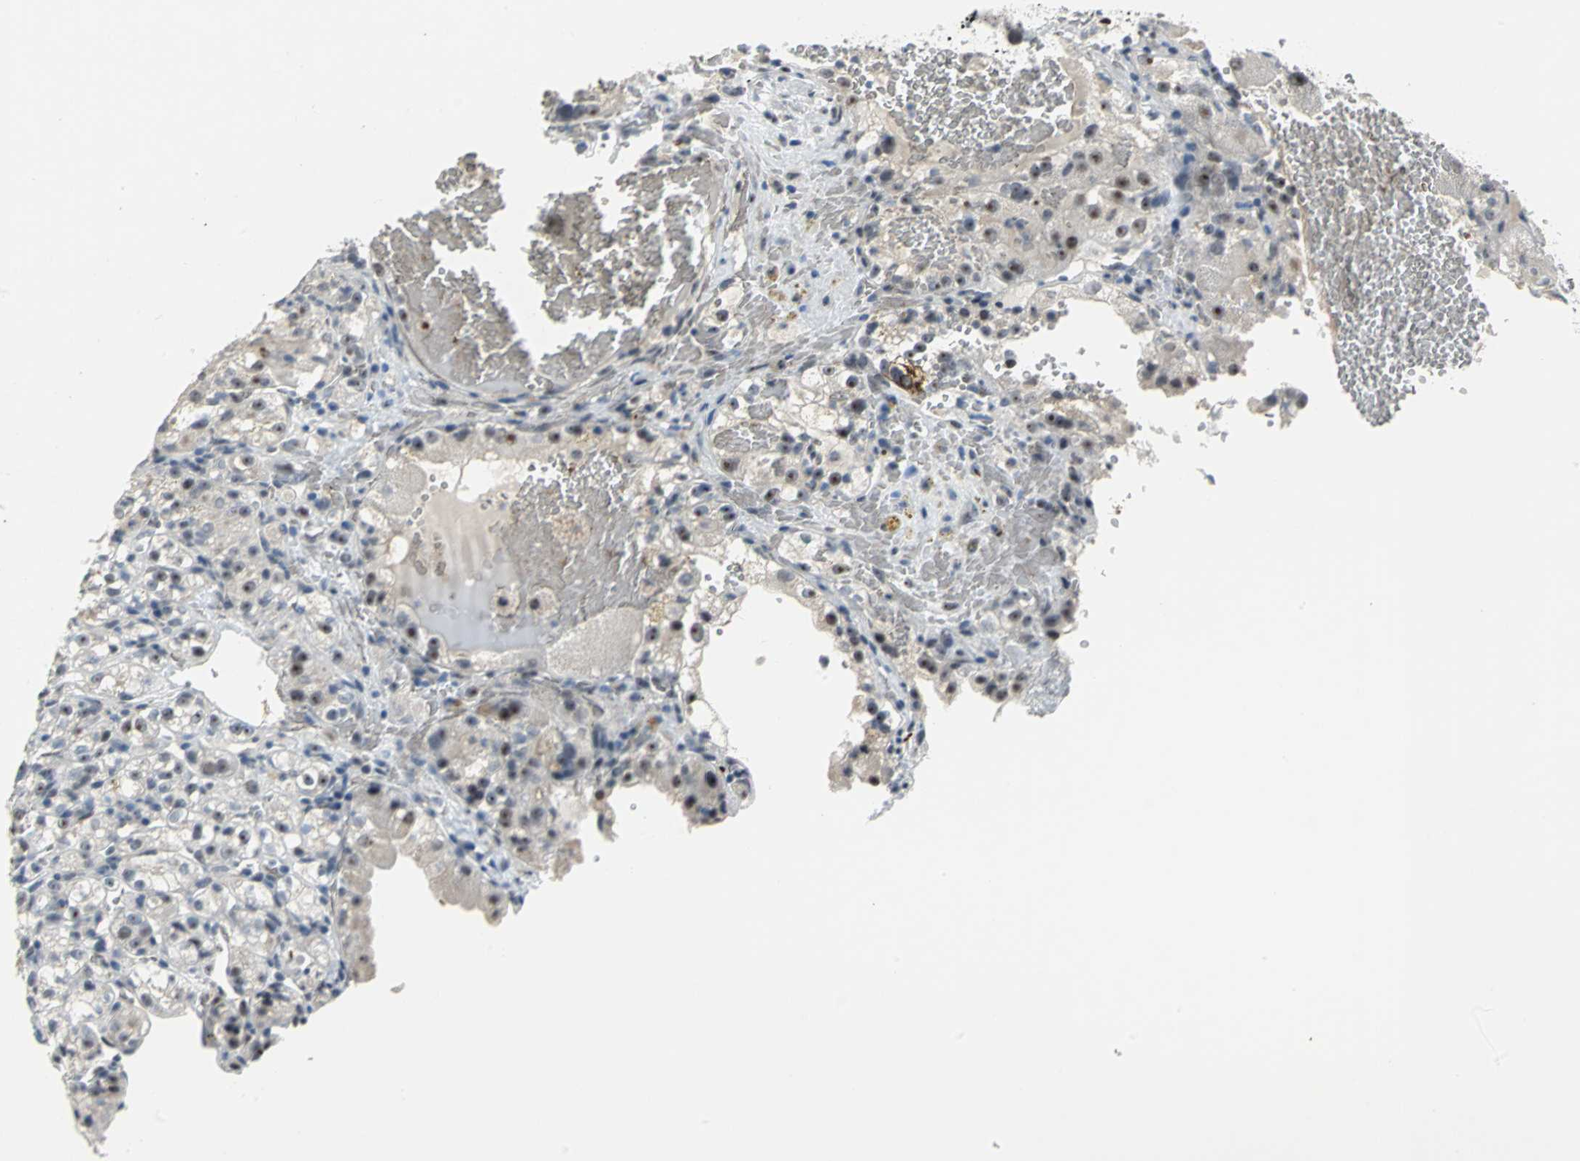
{"staining": {"intensity": "weak", "quantity": "25%-75%", "location": "nuclear"}, "tissue": "renal cancer", "cell_type": "Tumor cells", "image_type": "cancer", "snomed": [{"axis": "morphology", "description": "Normal tissue, NOS"}, {"axis": "morphology", "description": "Adenocarcinoma, NOS"}, {"axis": "topography", "description": "Kidney"}], "caption": "Human renal cancer (adenocarcinoma) stained with a brown dye shows weak nuclear positive expression in about 25%-75% of tumor cells.", "gene": "GLI3", "patient": {"sex": "male", "age": 61}}